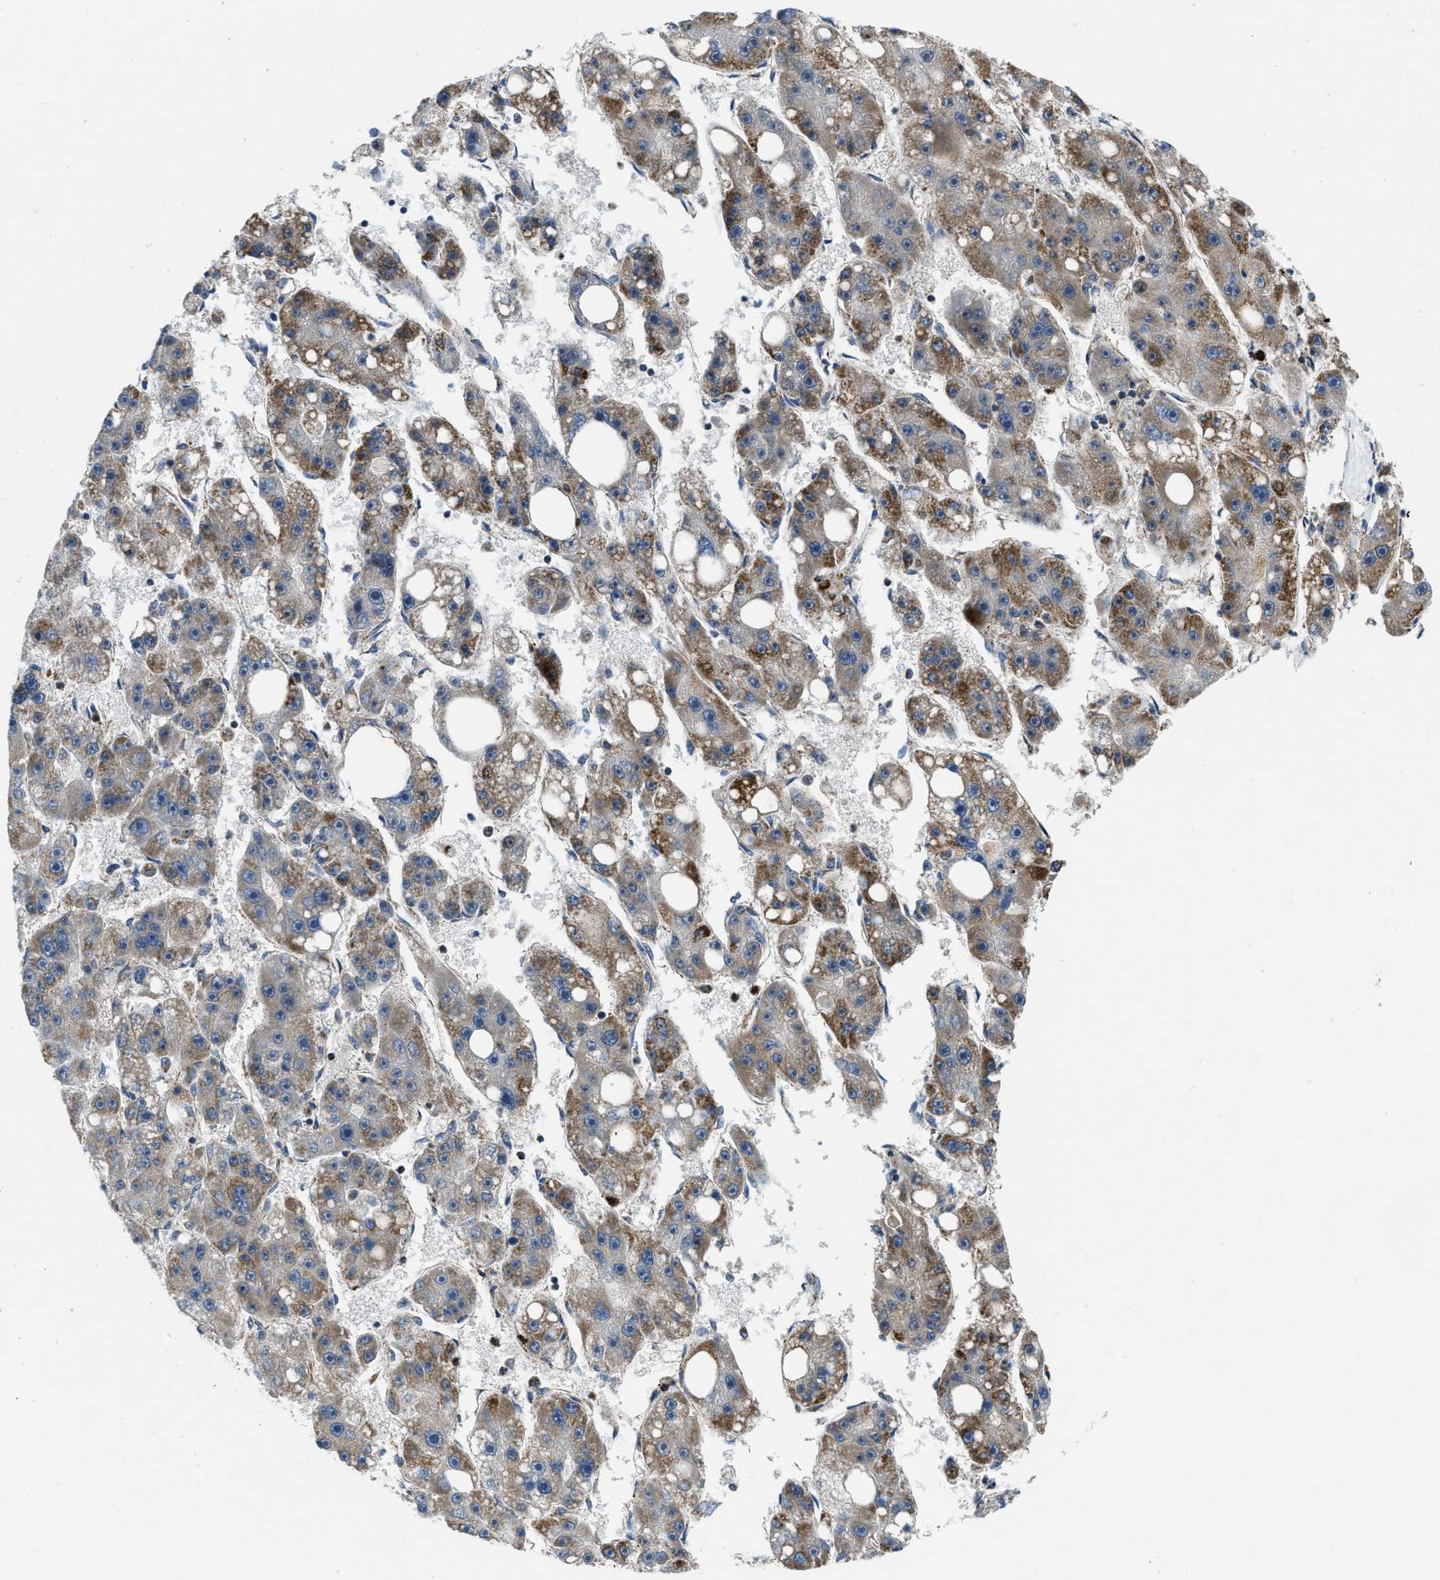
{"staining": {"intensity": "moderate", "quantity": "25%-75%", "location": "cytoplasmic/membranous"}, "tissue": "liver cancer", "cell_type": "Tumor cells", "image_type": "cancer", "snomed": [{"axis": "morphology", "description": "Carcinoma, Hepatocellular, NOS"}, {"axis": "topography", "description": "Liver"}], "caption": "Immunohistochemistry (IHC) (DAB) staining of hepatocellular carcinoma (liver) reveals moderate cytoplasmic/membranous protein expression in approximately 25%-75% of tumor cells.", "gene": "GSDME", "patient": {"sex": "female", "age": 61}}